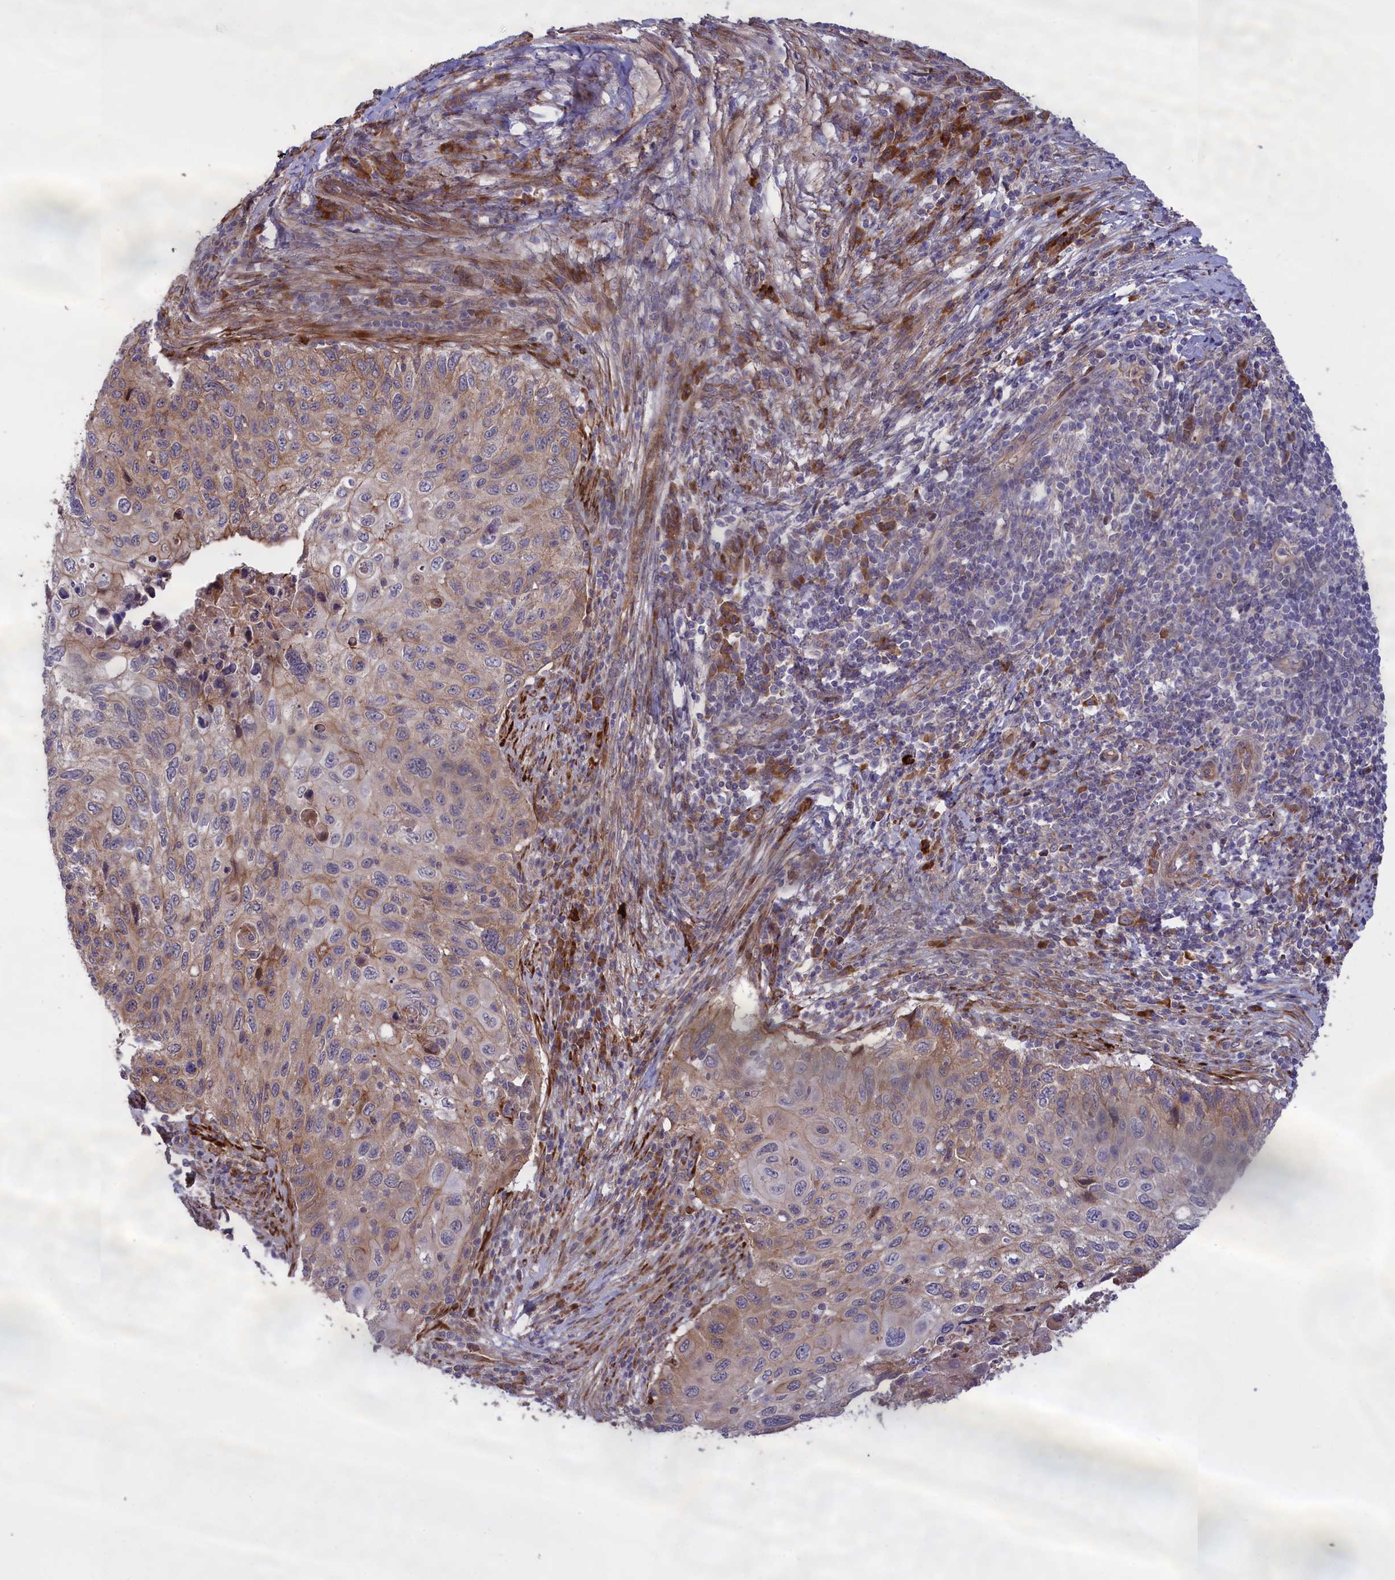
{"staining": {"intensity": "moderate", "quantity": "25%-75%", "location": "cytoplasmic/membranous"}, "tissue": "cervical cancer", "cell_type": "Tumor cells", "image_type": "cancer", "snomed": [{"axis": "morphology", "description": "Squamous cell carcinoma, NOS"}, {"axis": "topography", "description": "Cervix"}], "caption": "Tumor cells show medium levels of moderate cytoplasmic/membranous positivity in about 25%-75% of cells in human cervical cancer (squamous cell carcinoma).", "gene": "DDX60L", "patient": {"sex": "female", "age": 70}}